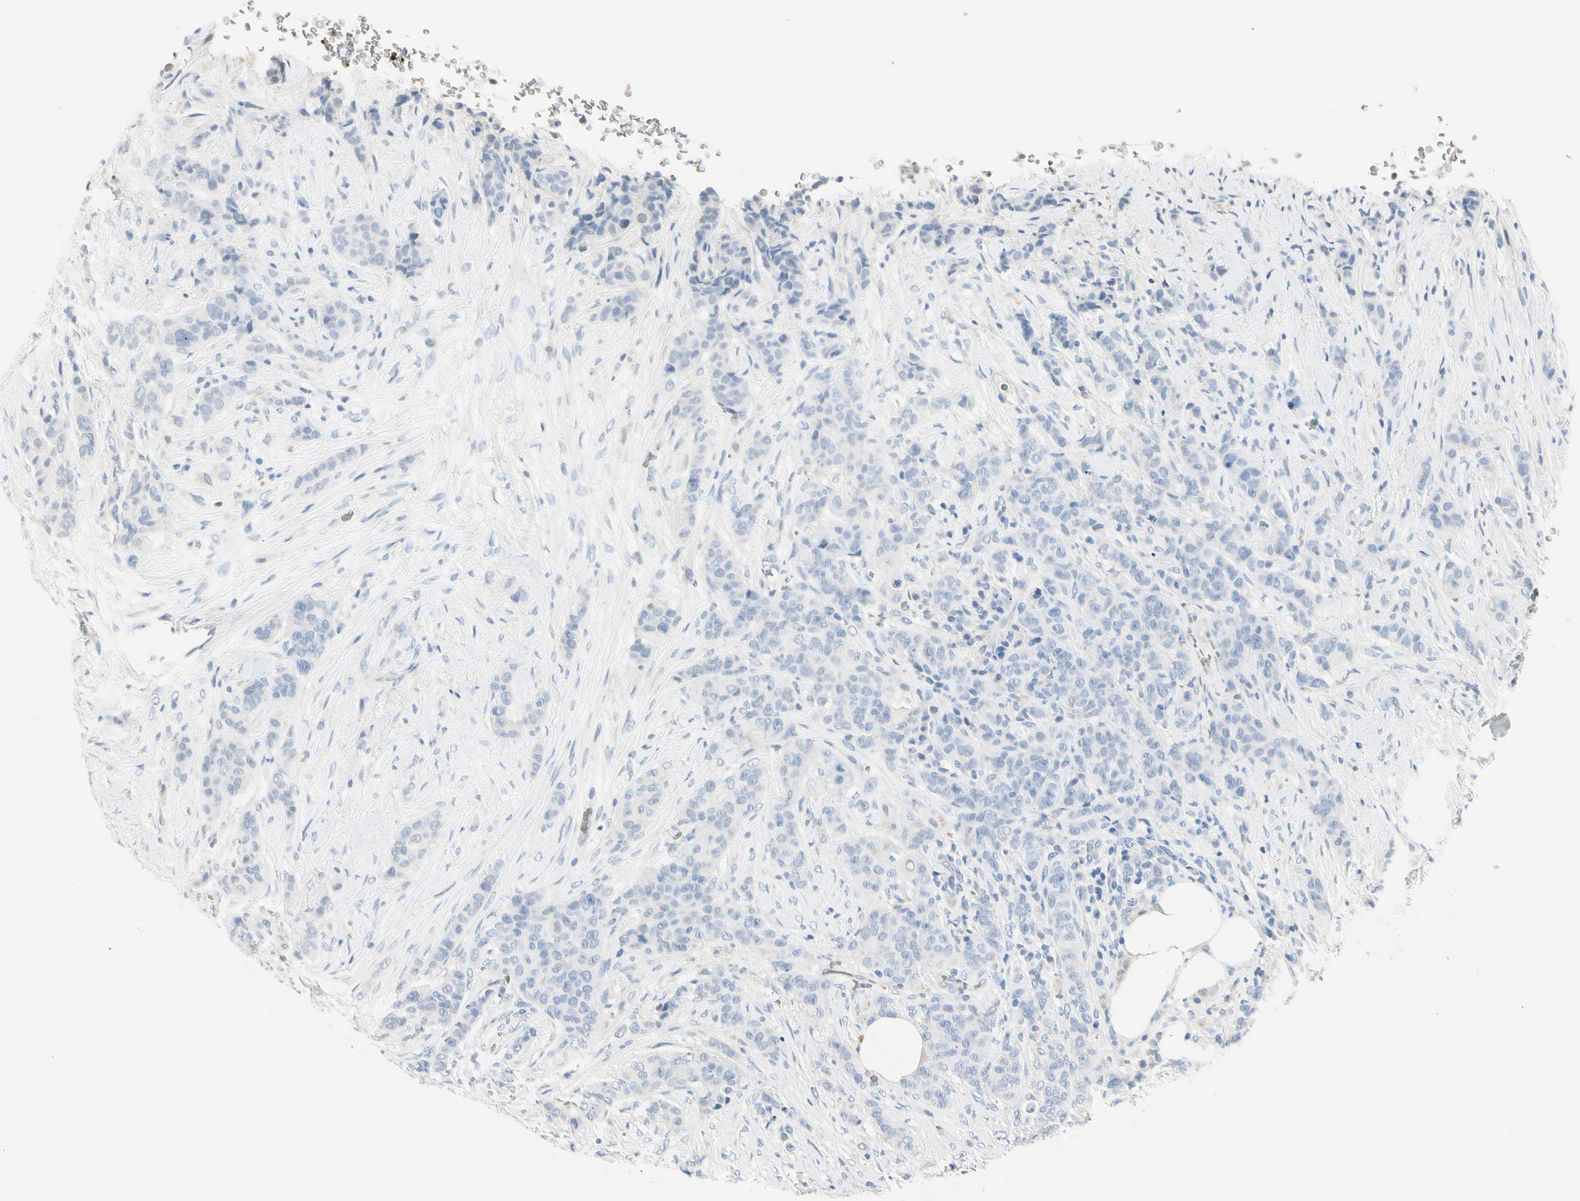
{"staining": {"intensity": "negative", "quantity": "none", "location": "none"}, "tissue": "breast cancer", "cell_type": "Tumor cells", "image_type": "cancer", "snomed": [{"axis": "morphology", "description": "Duct carcinoma"}, {"axis": "topography", "description": "Breast"}], "caption": "Breast cancer (intraductal carcinoma) stained for a protein using immunohistochemistry (IHC) demonstrates no positivity tumor cells.", "gene": "CA1", "patient": {"sex": "female", "age": 40}}